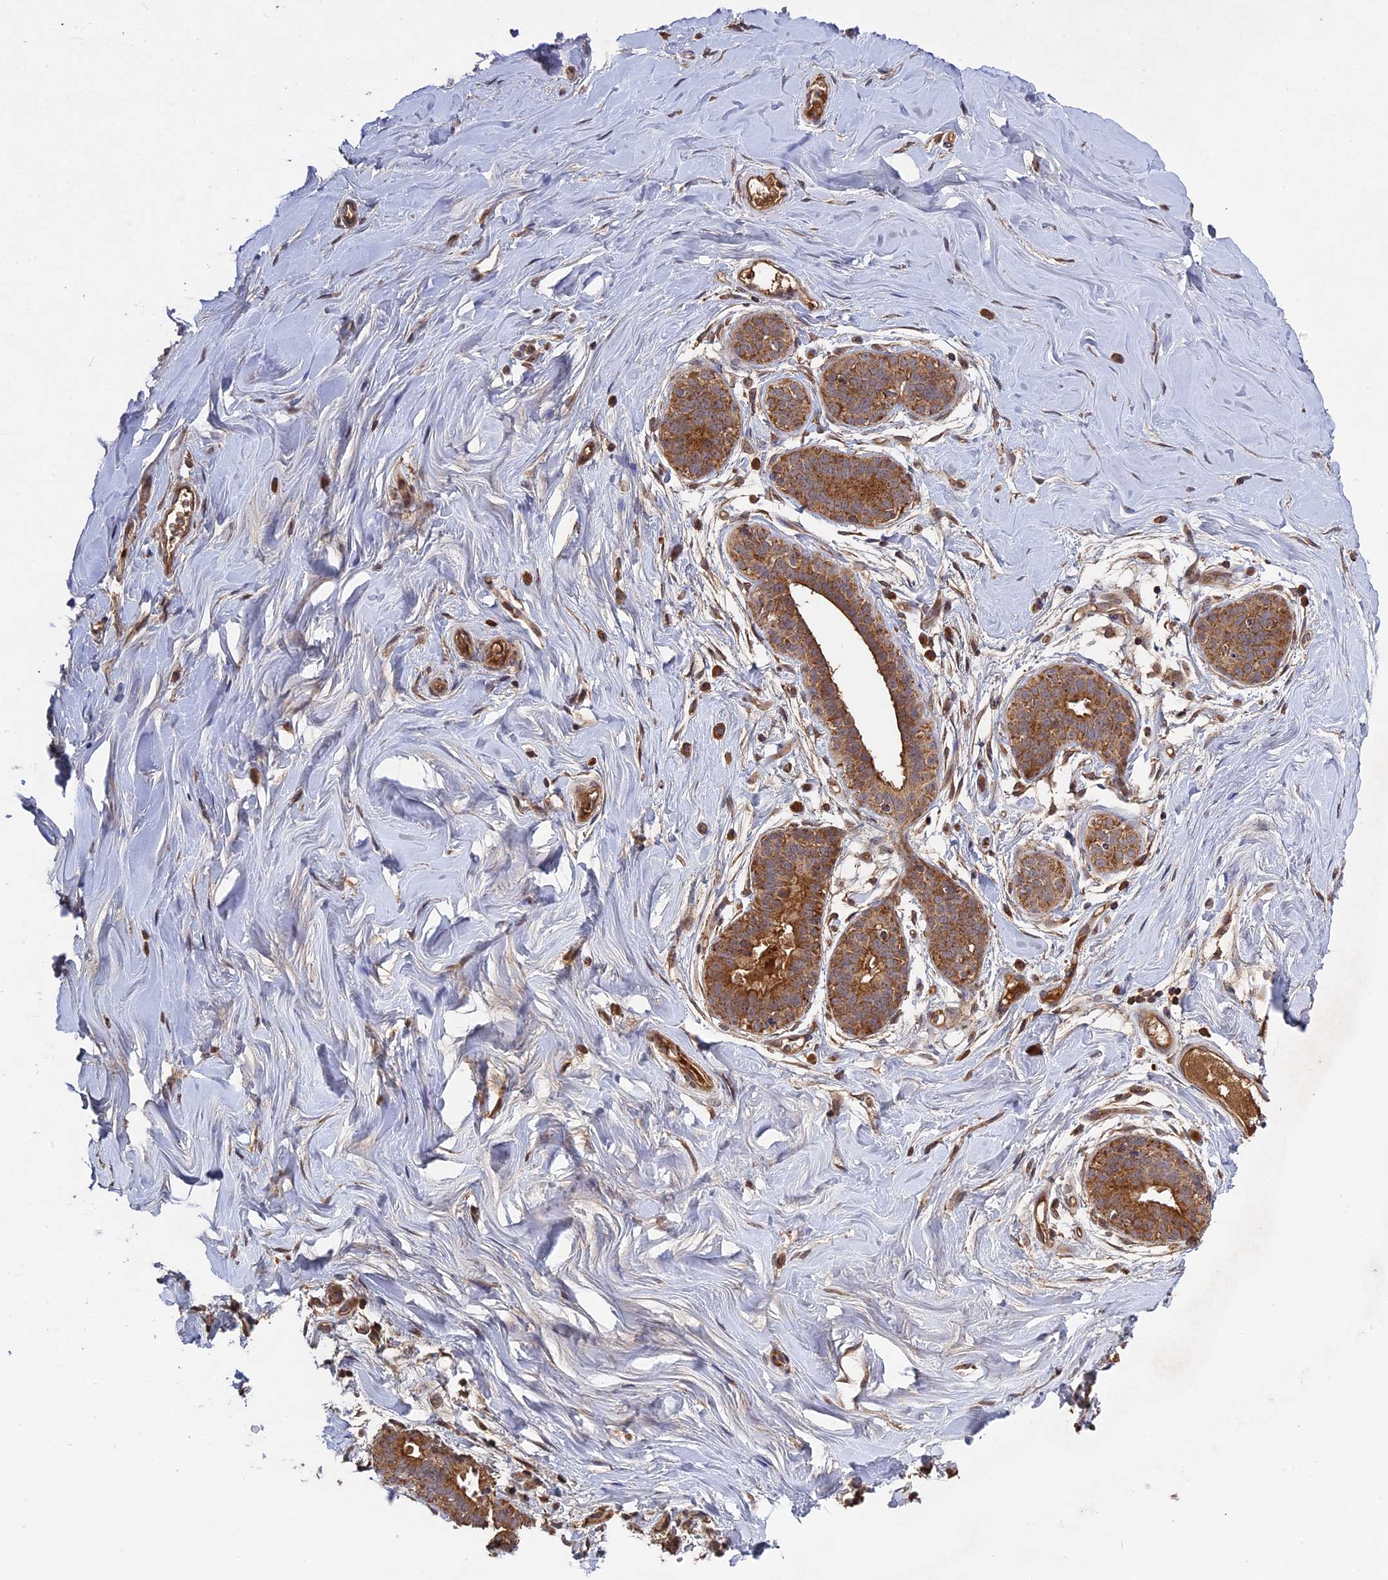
{"staining": {"intensity": "weak", "quantity": "25%-75%", "location": "cytoplasmic/membranous"}, "tissue": "adipose tissue", "cell_type": "Adipocytes", "image_type": "normal", "snomed": [{"axis": "morphology", "description": "Normal tissue, NOS"}, {"axis": "topography", "description": "Breast"}], "caption": "A high-resolution histopathology image shows IHC staining of normal adipose tissue, which exhibits weak cytoplasmic/membranous positivity in about 25%-75% of adipocytes.", "gene": "RAB15", "patient": {"sex": "female", "age": 26}}